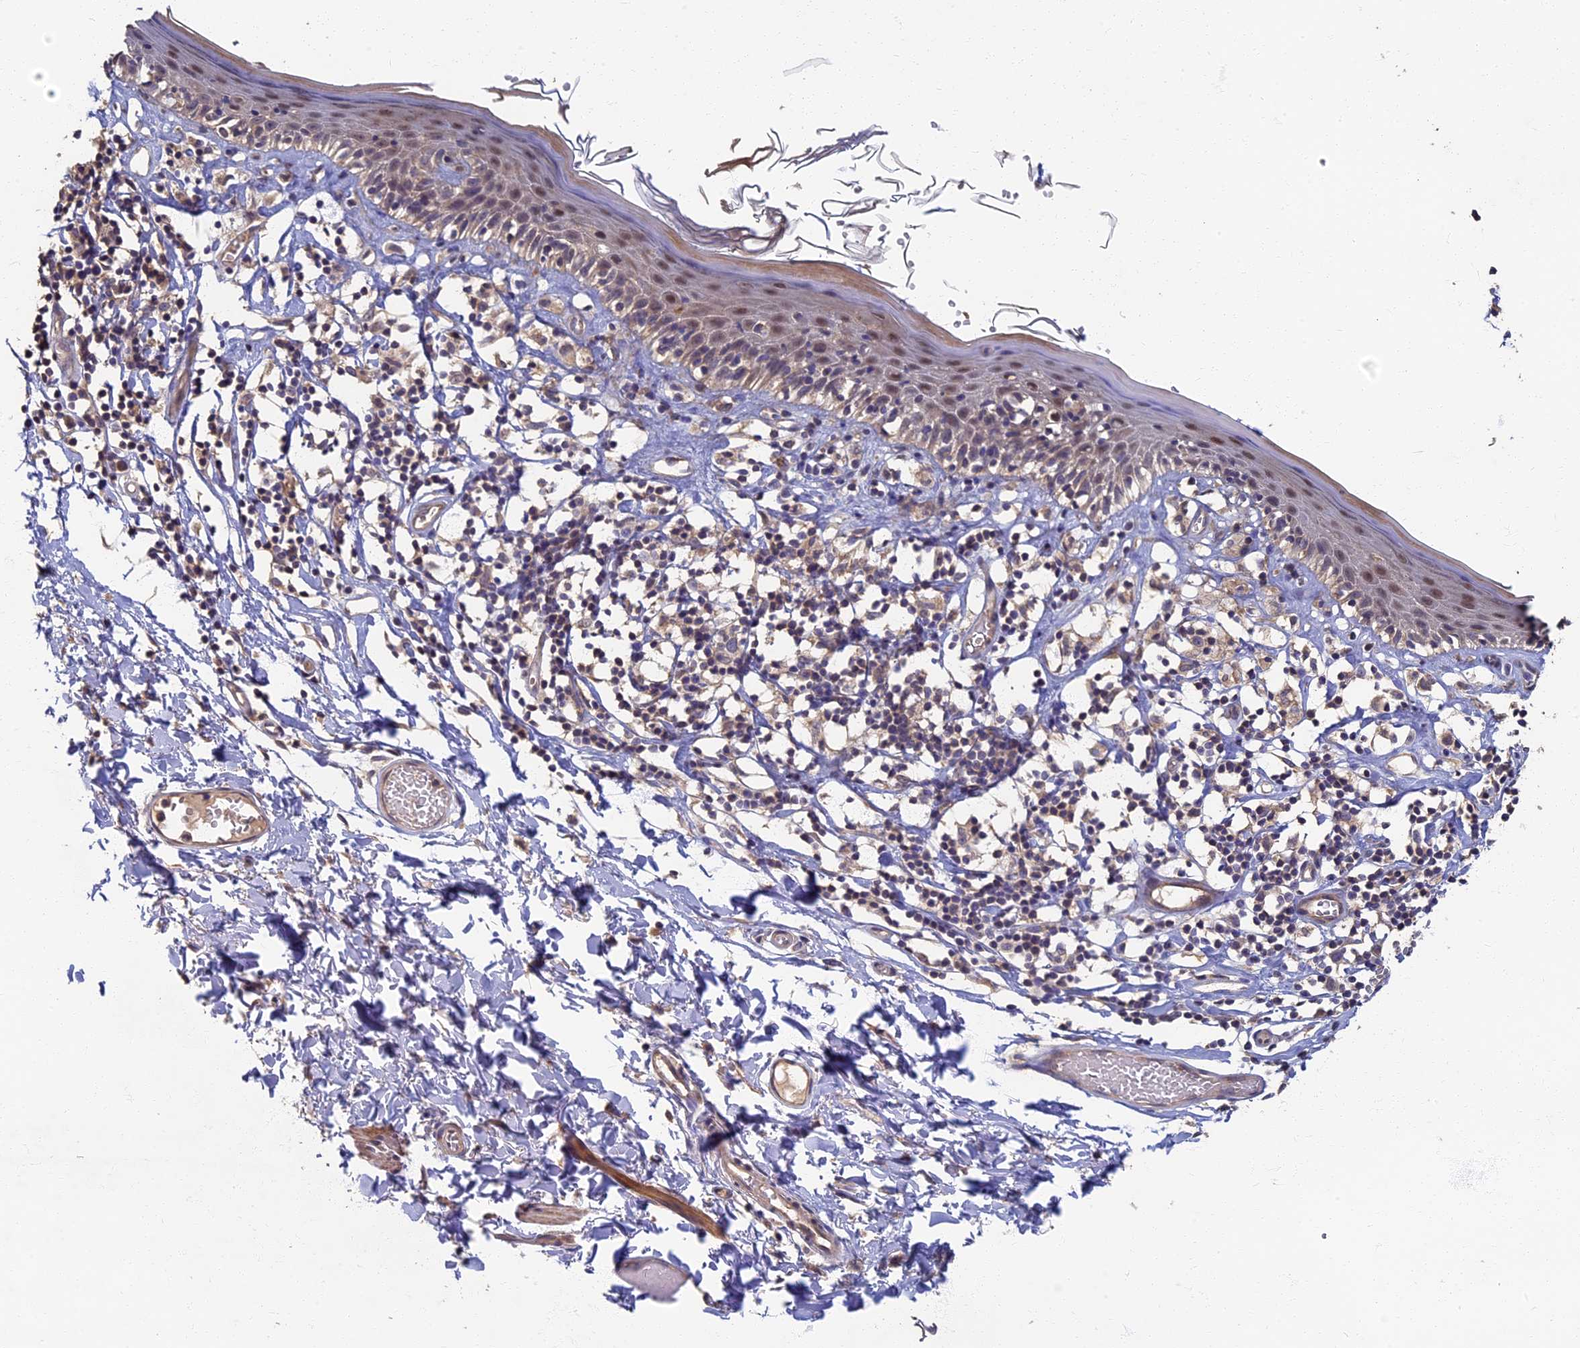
{"staining": {"intensity": "moderate", "quantity": "<25%", "location": "cytoplasmic/membranous,nuclear"}, "tissue": "skin", "cell_type": "Epidermal cells", "image_type": "normal", "snomed": [{"axis": "morphology", "description": "Normal tissue, NOS"}, {"axis": "topography", "description": "Adipose tissue"}, {"axis": "topography", "description": "Vascular tissue"}, {"axis": "topography", "description": "Vulva"}, {"axis": "topography", "description": "Peripheral nerve tissue"}], "caption": "A high-resolution micrograph shows immunohistochemistry (IHC) staining of normal skin, which displays moderate cytoplasmic/membranous,nuclear staining in approximately <25% of epidermal cells. The protein of interest is stained brown, and the nuclei are stained in blue (DAB IHC with brightfield microscopy, high magnification).", "gene": "RSPH3", "patient": {"sex": "female", "age": 86}}